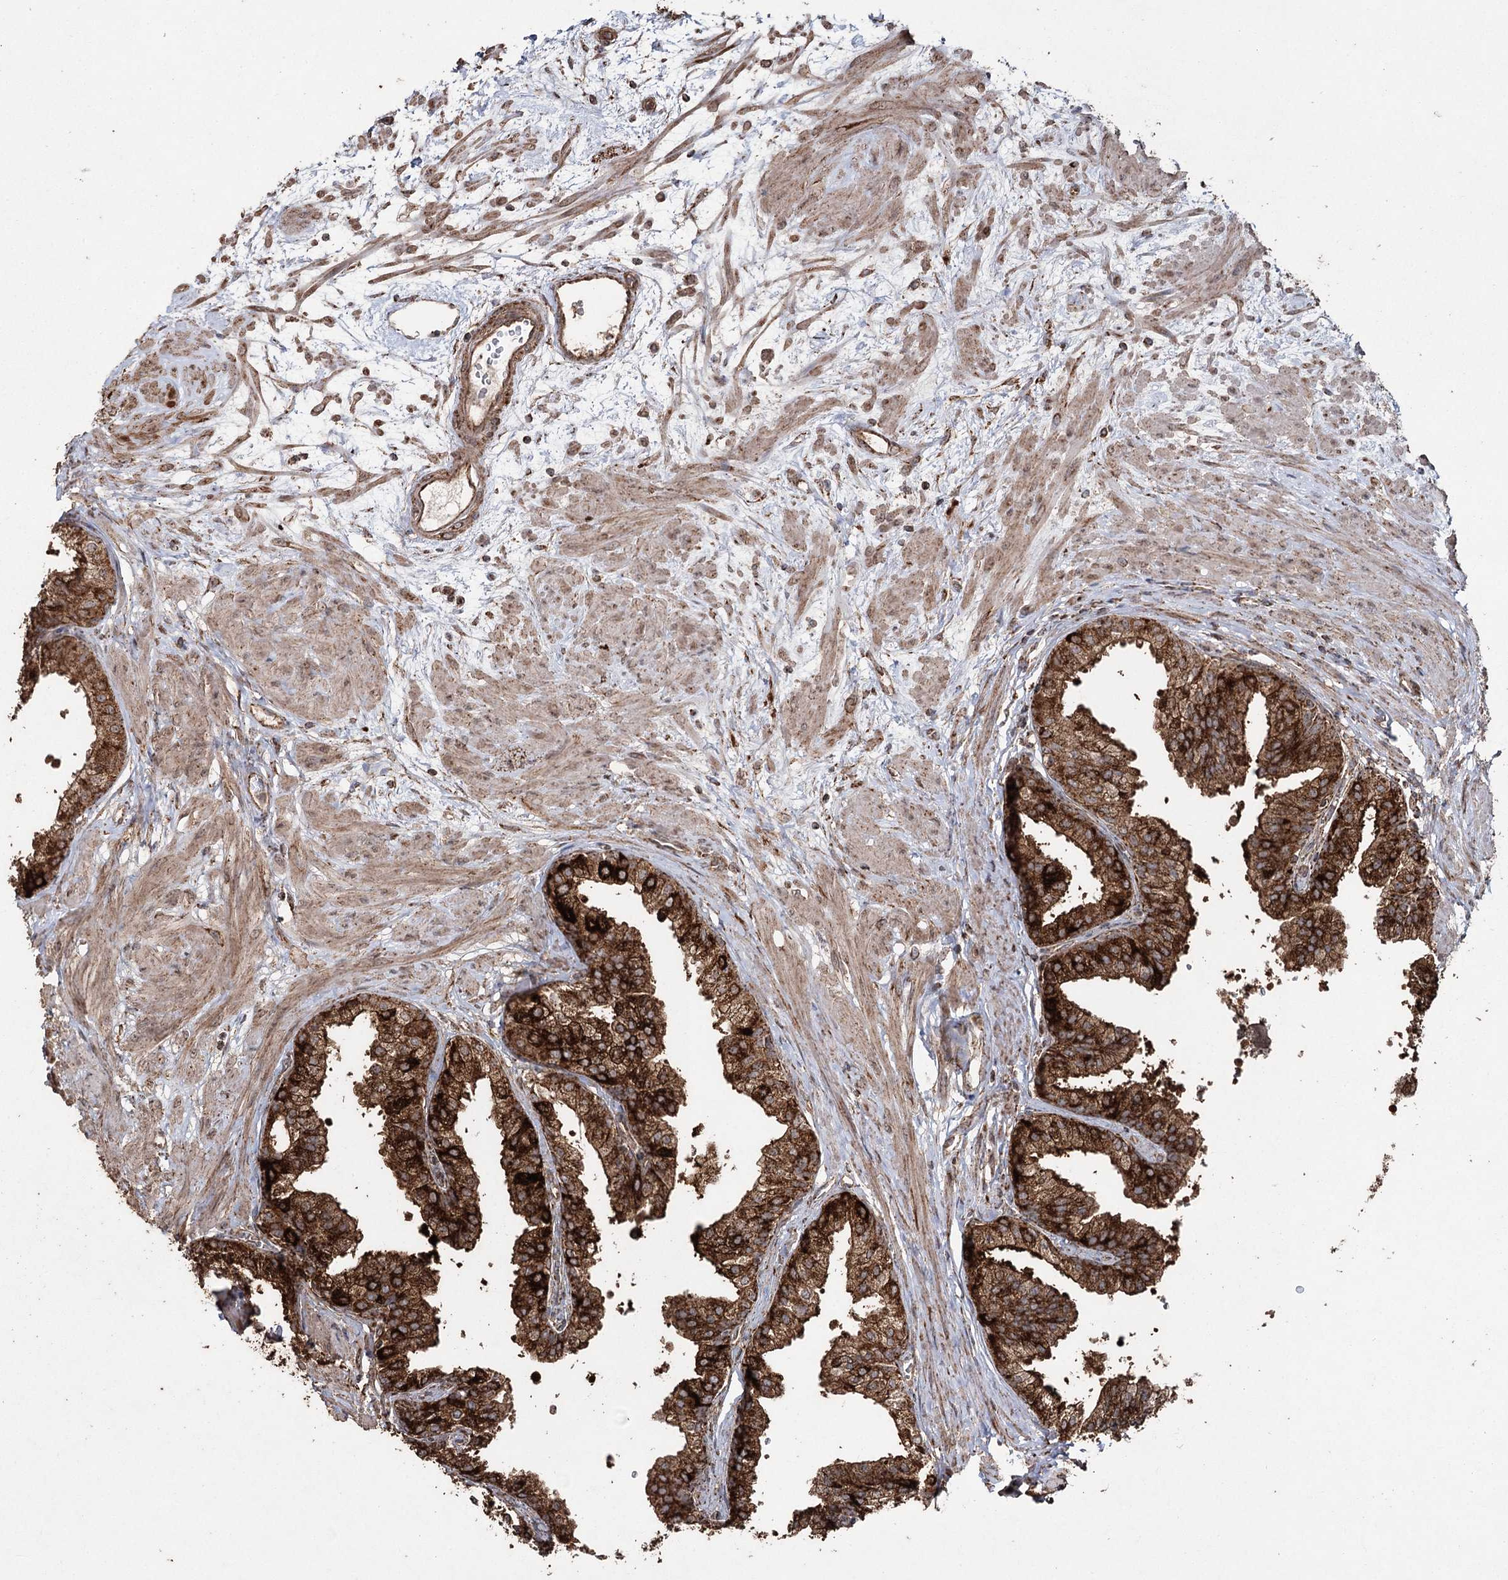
{"staining": {"intensity": "strong", "quantity": ">75%", "location": "cytoplasmic/membranous"}, "tissue": "prostate", "cell_type": "Glandular cells", "image_type": "normal", "snomed": [{"axis": "morphology", "description": "Normal tissue, NOS"}, {"axis": "topography", "description": "Prostate"}], "caption": "Protein expression analysis of normal human prostate reveals strong cytoplasmic/membranous expression in about >75% of glandular cells. Ihc stains the protein of interest in brown and the nuclei are stained blue.", "gene": "SLF2", "patient": {"sex": "male", "age": 60}}